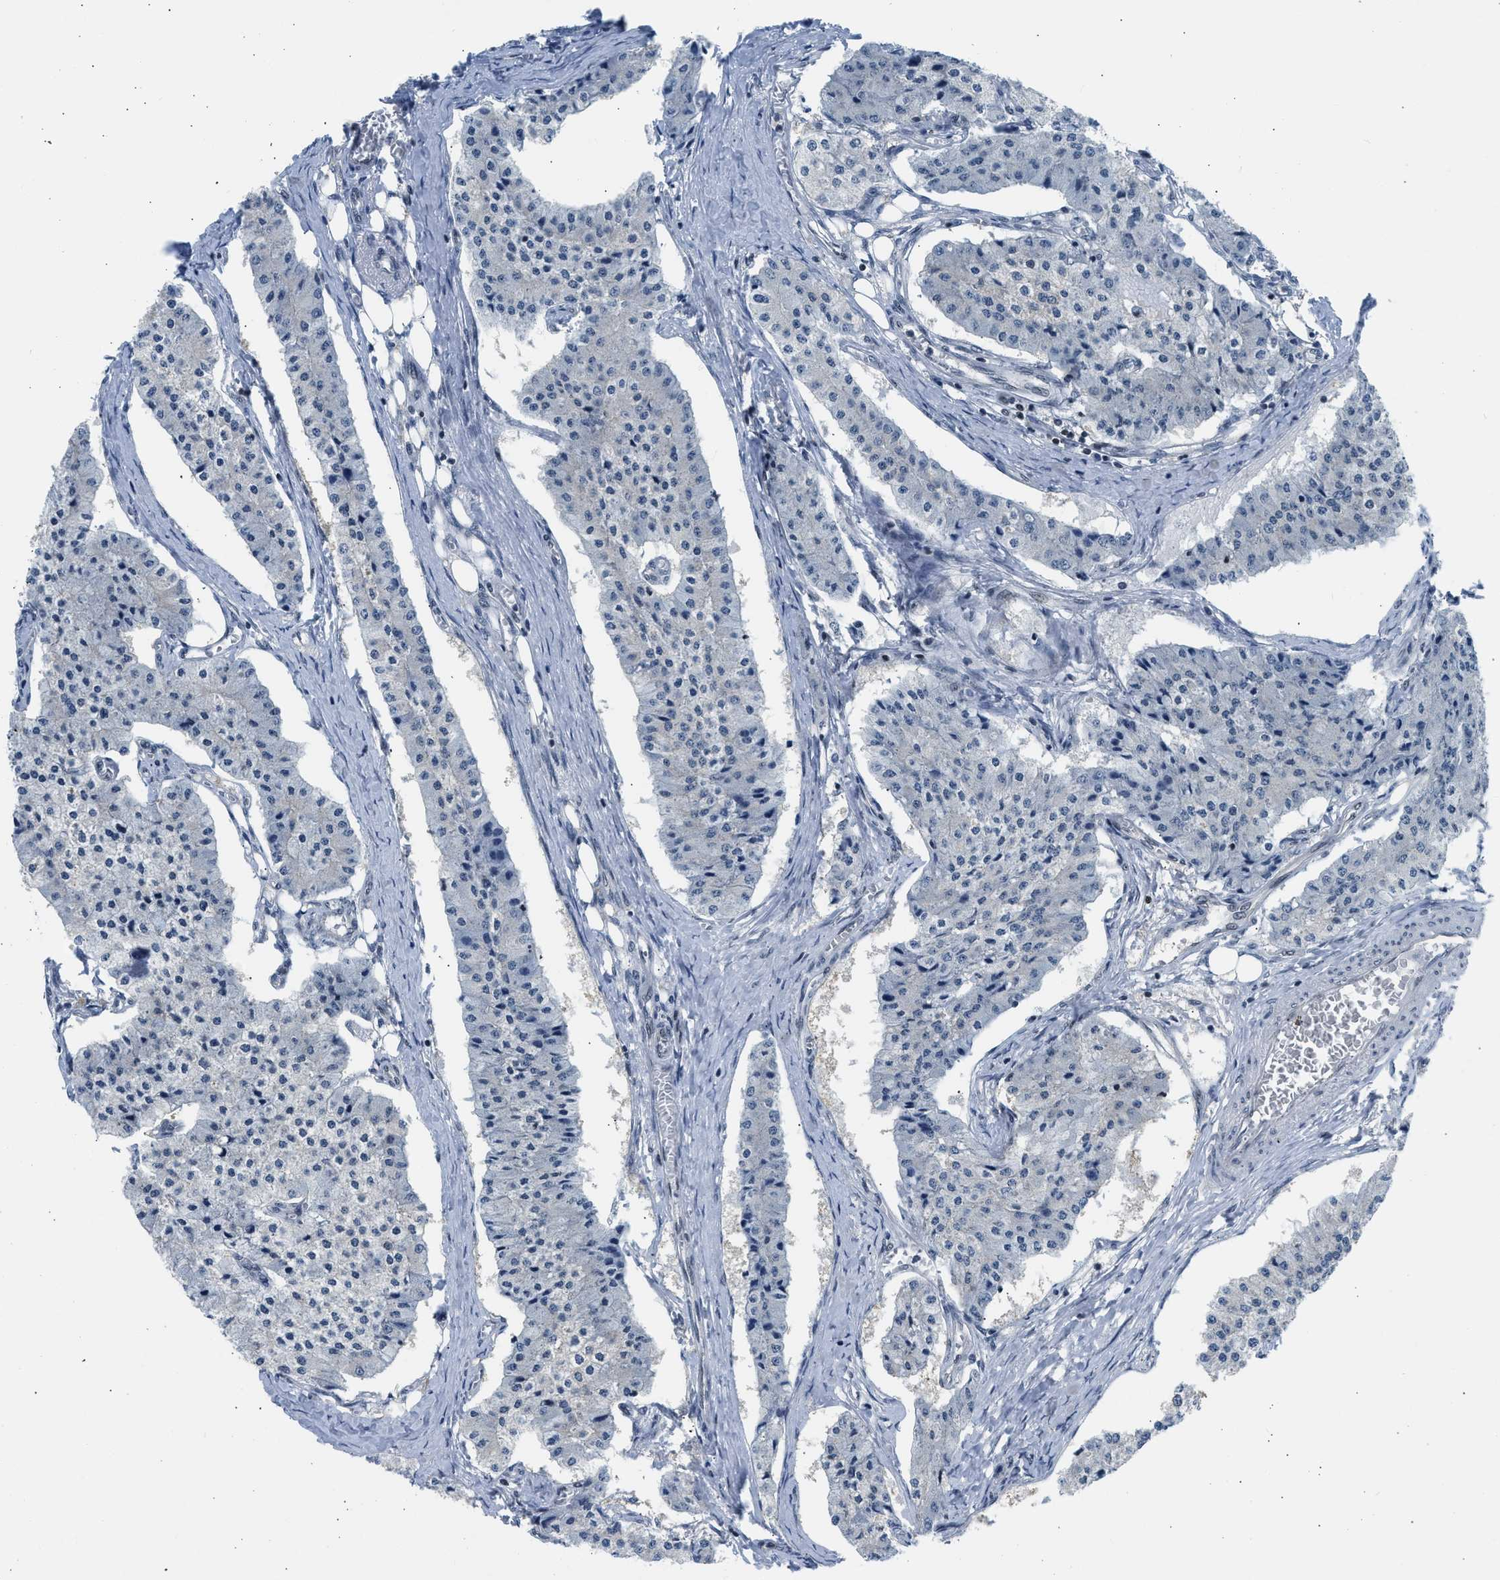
{"staining": {"intensity": "negative", "quantity": "none", "location": "none"}, "tissue": "carcinoid", "cell_type": "Tumor cells", "image_type": "cancer", "snomed": [{"axis": "morphology", "description": "Carcinoid, malignant, NOS"}, {"axis": "topography", "description": "Colon"}], "caption": "Tumor cells show no significant protein staining in malignant carcinoid.", "gene": "OLIG3", "patient": {"sex": "female", "age": 52}}